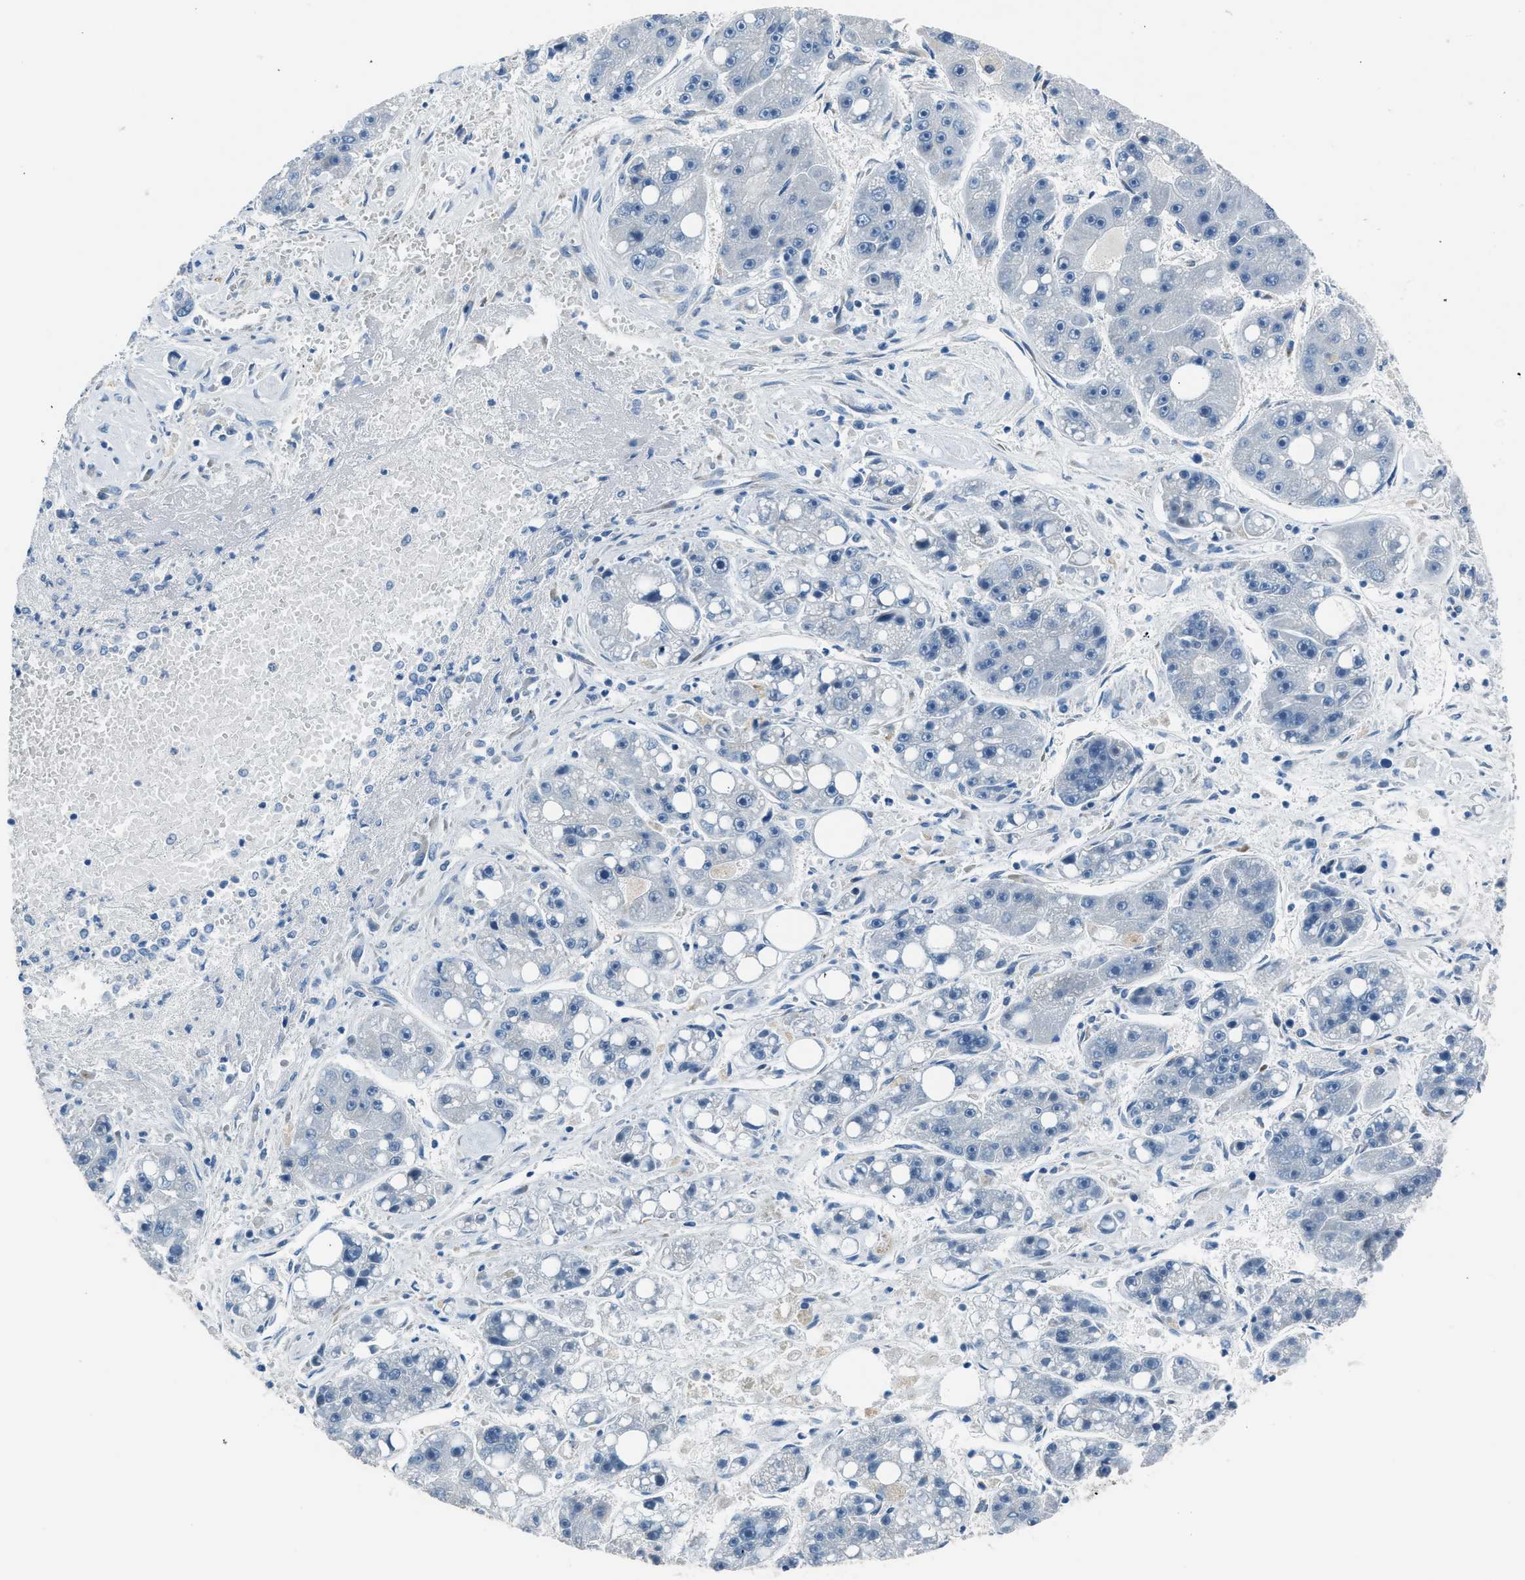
{"staining": {"intensity": "negative", "quantity": "none", "location": "none"}, "tissue": "liver cancer", "cell_type": "Tumor cells", "image_type": "cancer", "snomed": [{"axis": "morphology", "description": "Carcinoma, Hepatocellular, NOS"}, {"axis": "topography", "description": "Liver"}], "caption": "Liver cancer was stained to show a protein in brown. There is no significant positivity in tumor cells.", "gene": "RNF41", "patient": {"sex": "female", "age": 61}}